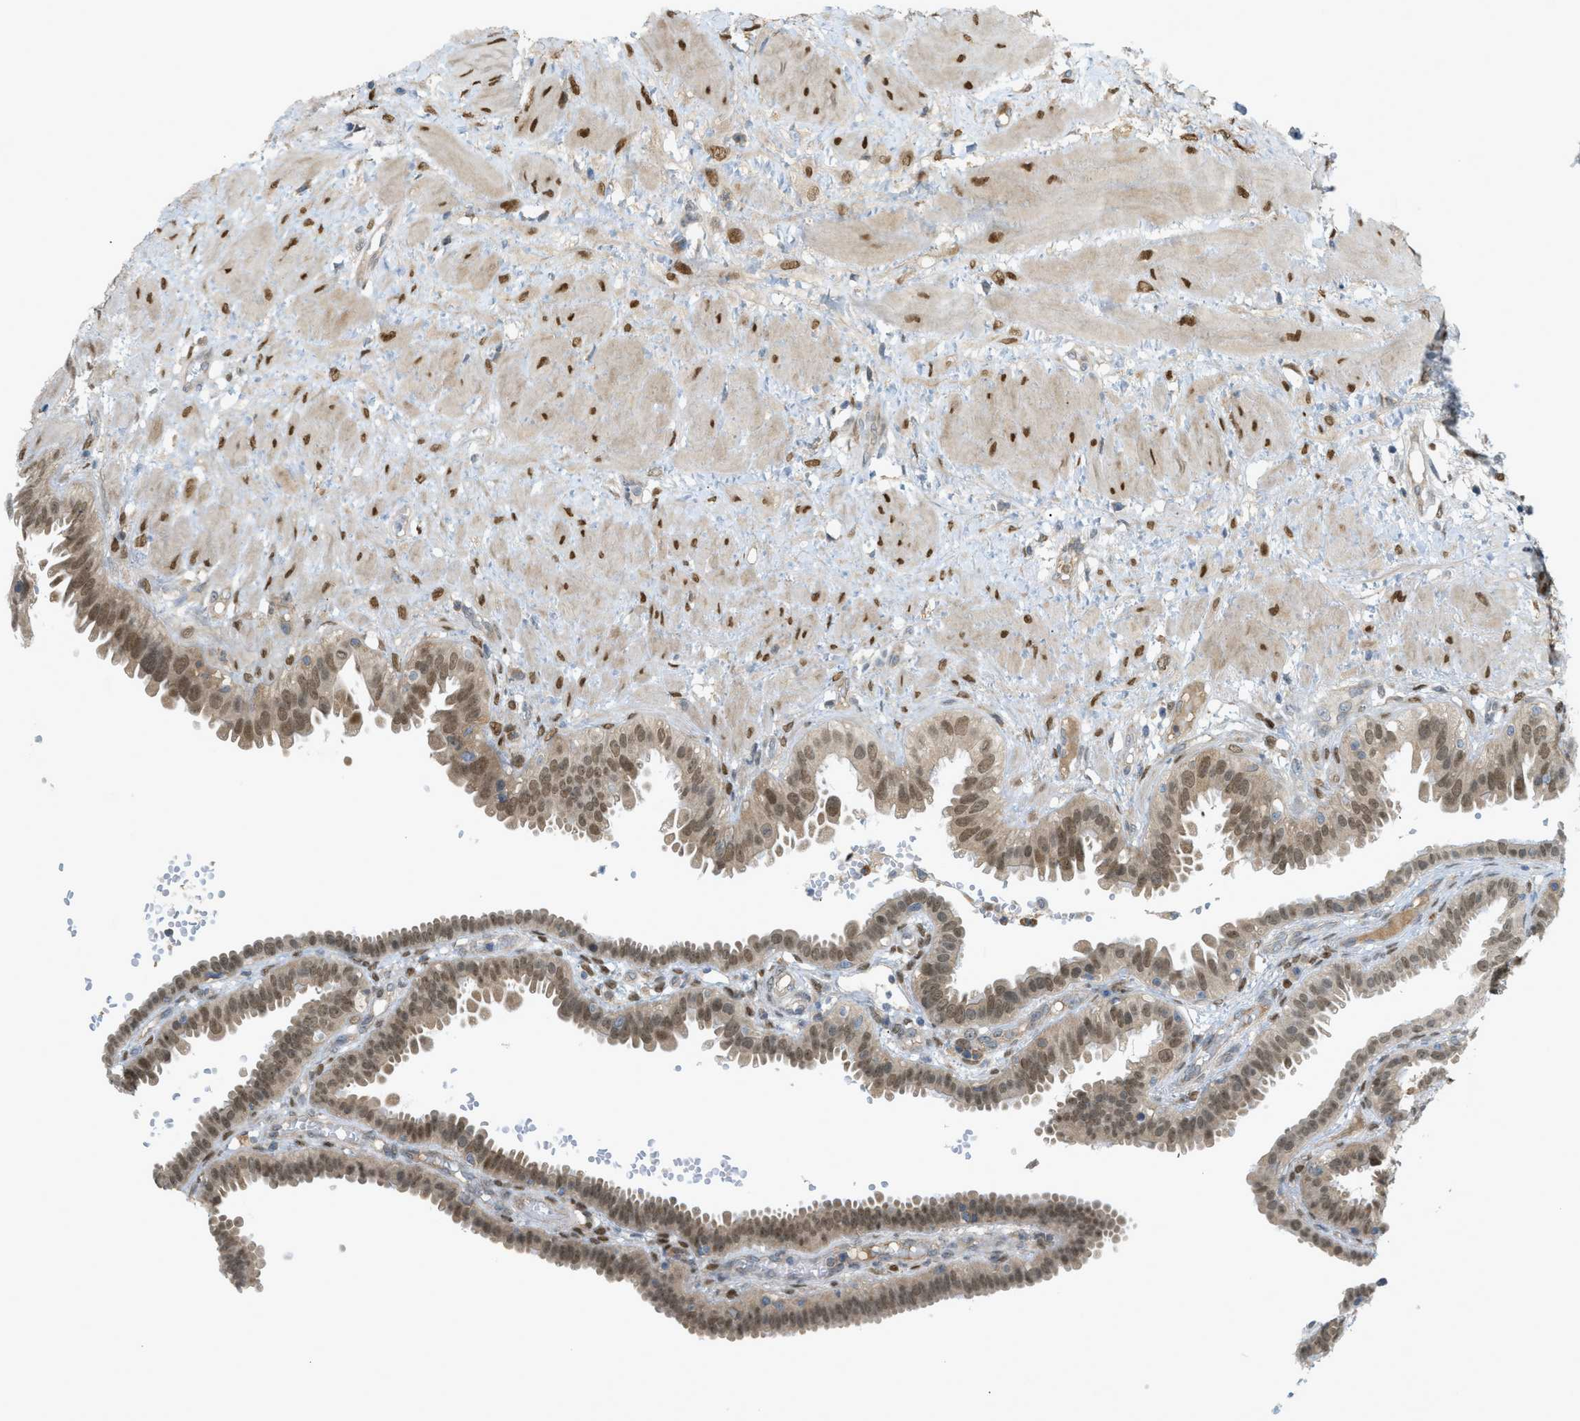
{"staining": {"intensity": "moderate", "quantity": ">75%", "location": "cytoplasmic/membranous,nuclear"}, "tissue": "fallopian tube", "cell_type": "Glandular cells", "image_type": "normal", "snomed": [{"axis": "morphology", "description": "Normal tissue, NOS"}, {"axis": "topography", "description": "Fallopian tube"}, {"axis": "topography", "description": "Placenta"}], "caption": "Immunohistochemistry of unremarkable human fallopian tube shows medium levels of moderate cytoplasmic/membranous,nuclear expression in approximately >75% of glandular cells. (DAB IHC with brightfield microscopy, high magnification).", "gene": "DYRK1A", "patient": {"sex": "female", "age": 34}}